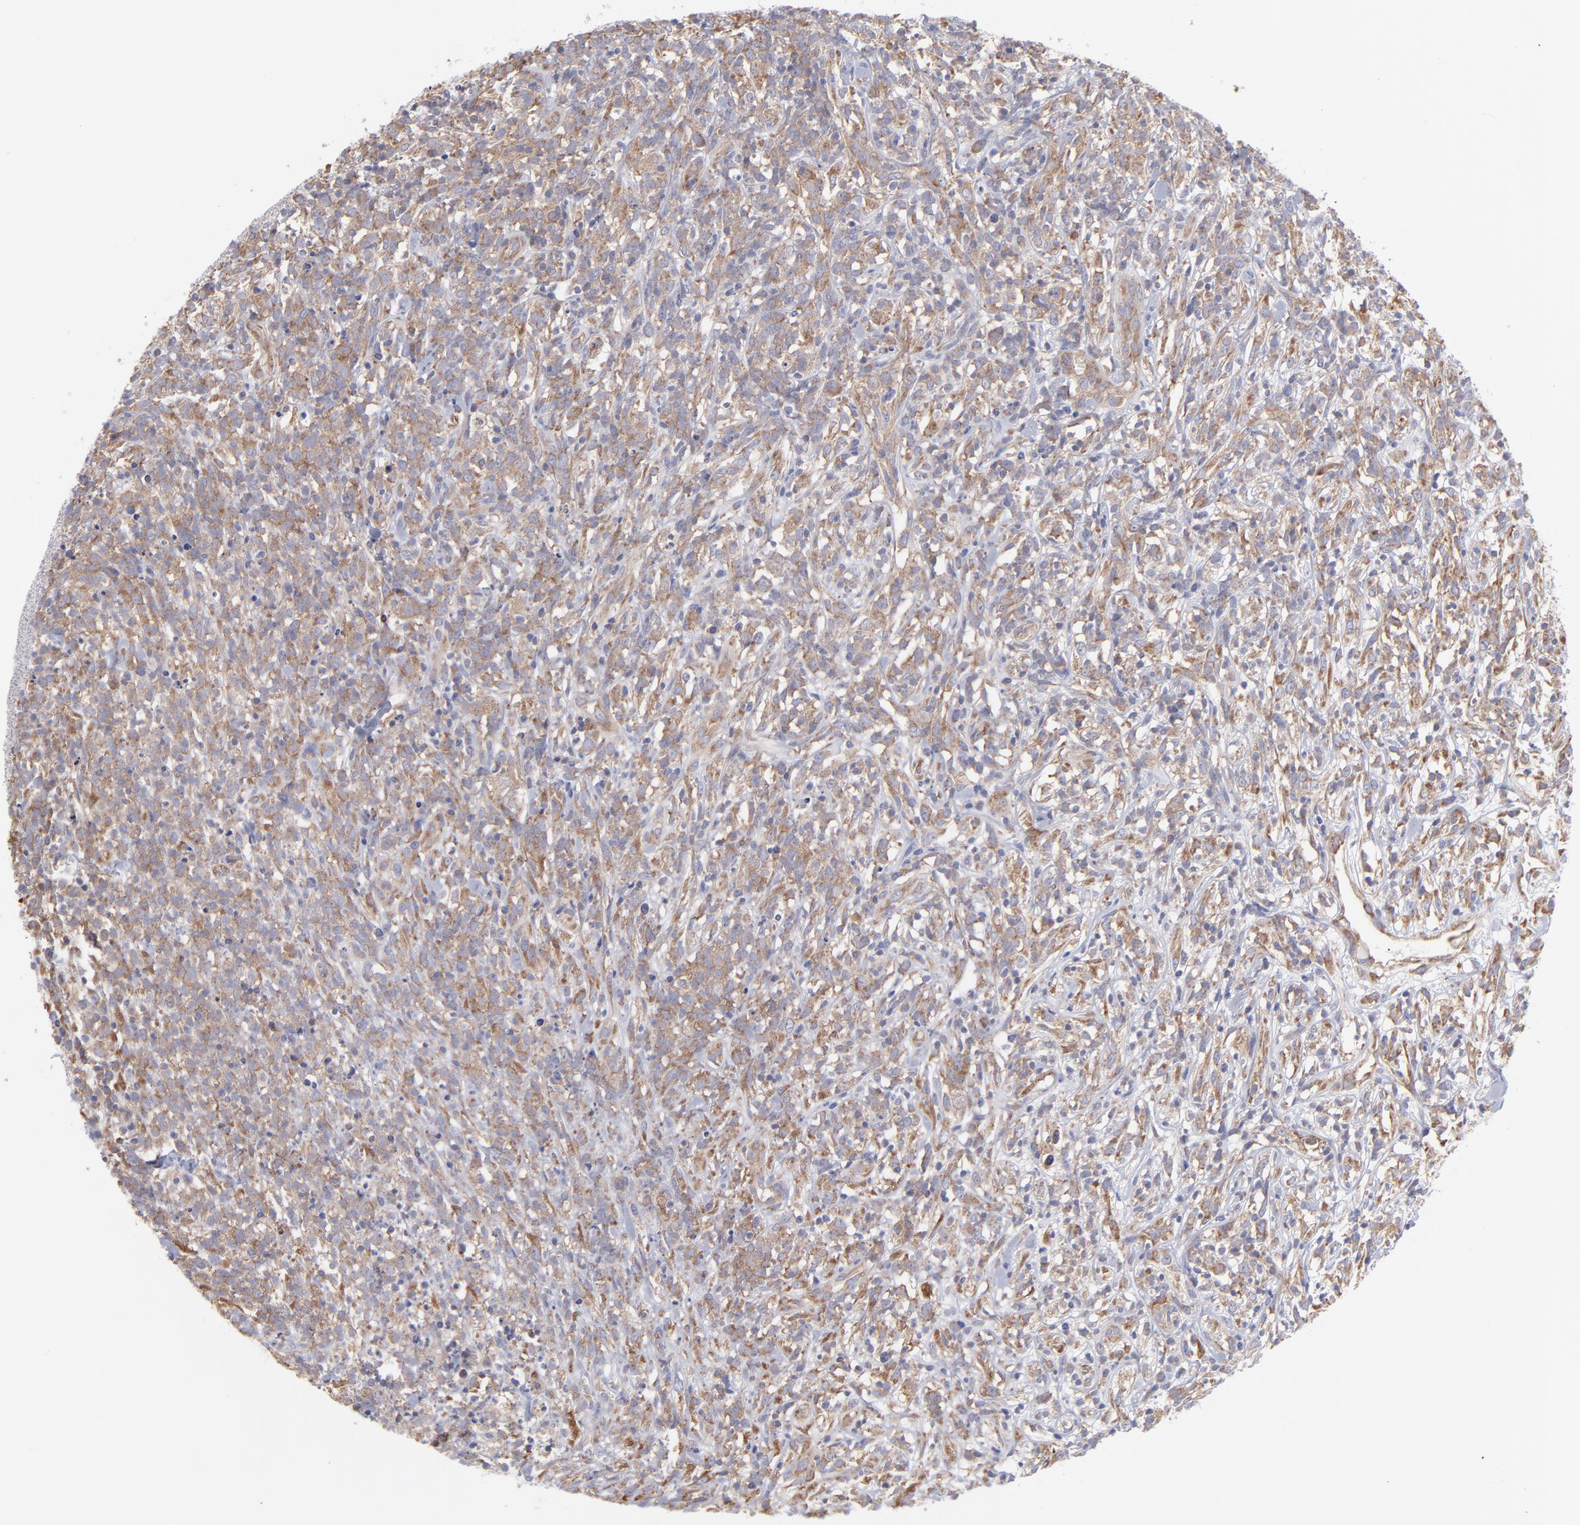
{"staining": {"intensity": "weak", "quantity": ">75%", "location": "cytoplasmic/membranous"}, "tissue": "lymphoma", "cell_type": "Tumor cells", "image_type": "cancer", "snomed": [{"axis": "morphology", "description": "Malignant lymphoma, non-Hodgkin's type, High grade"}, {"axis": "topography", "description": "Lymph node"}], "caption": "This histopathology image reveals malignant lymphoma, non-Hodgkin's type (high-grade) stained with IHC to label a protein in brown. The cytoplasmic/membranous of tumor cells show weak positivity for the protein. Nuclei are counter-stained blue.", "gene": "RPLP0", "patient": {"sex": "female", "age": 73}}